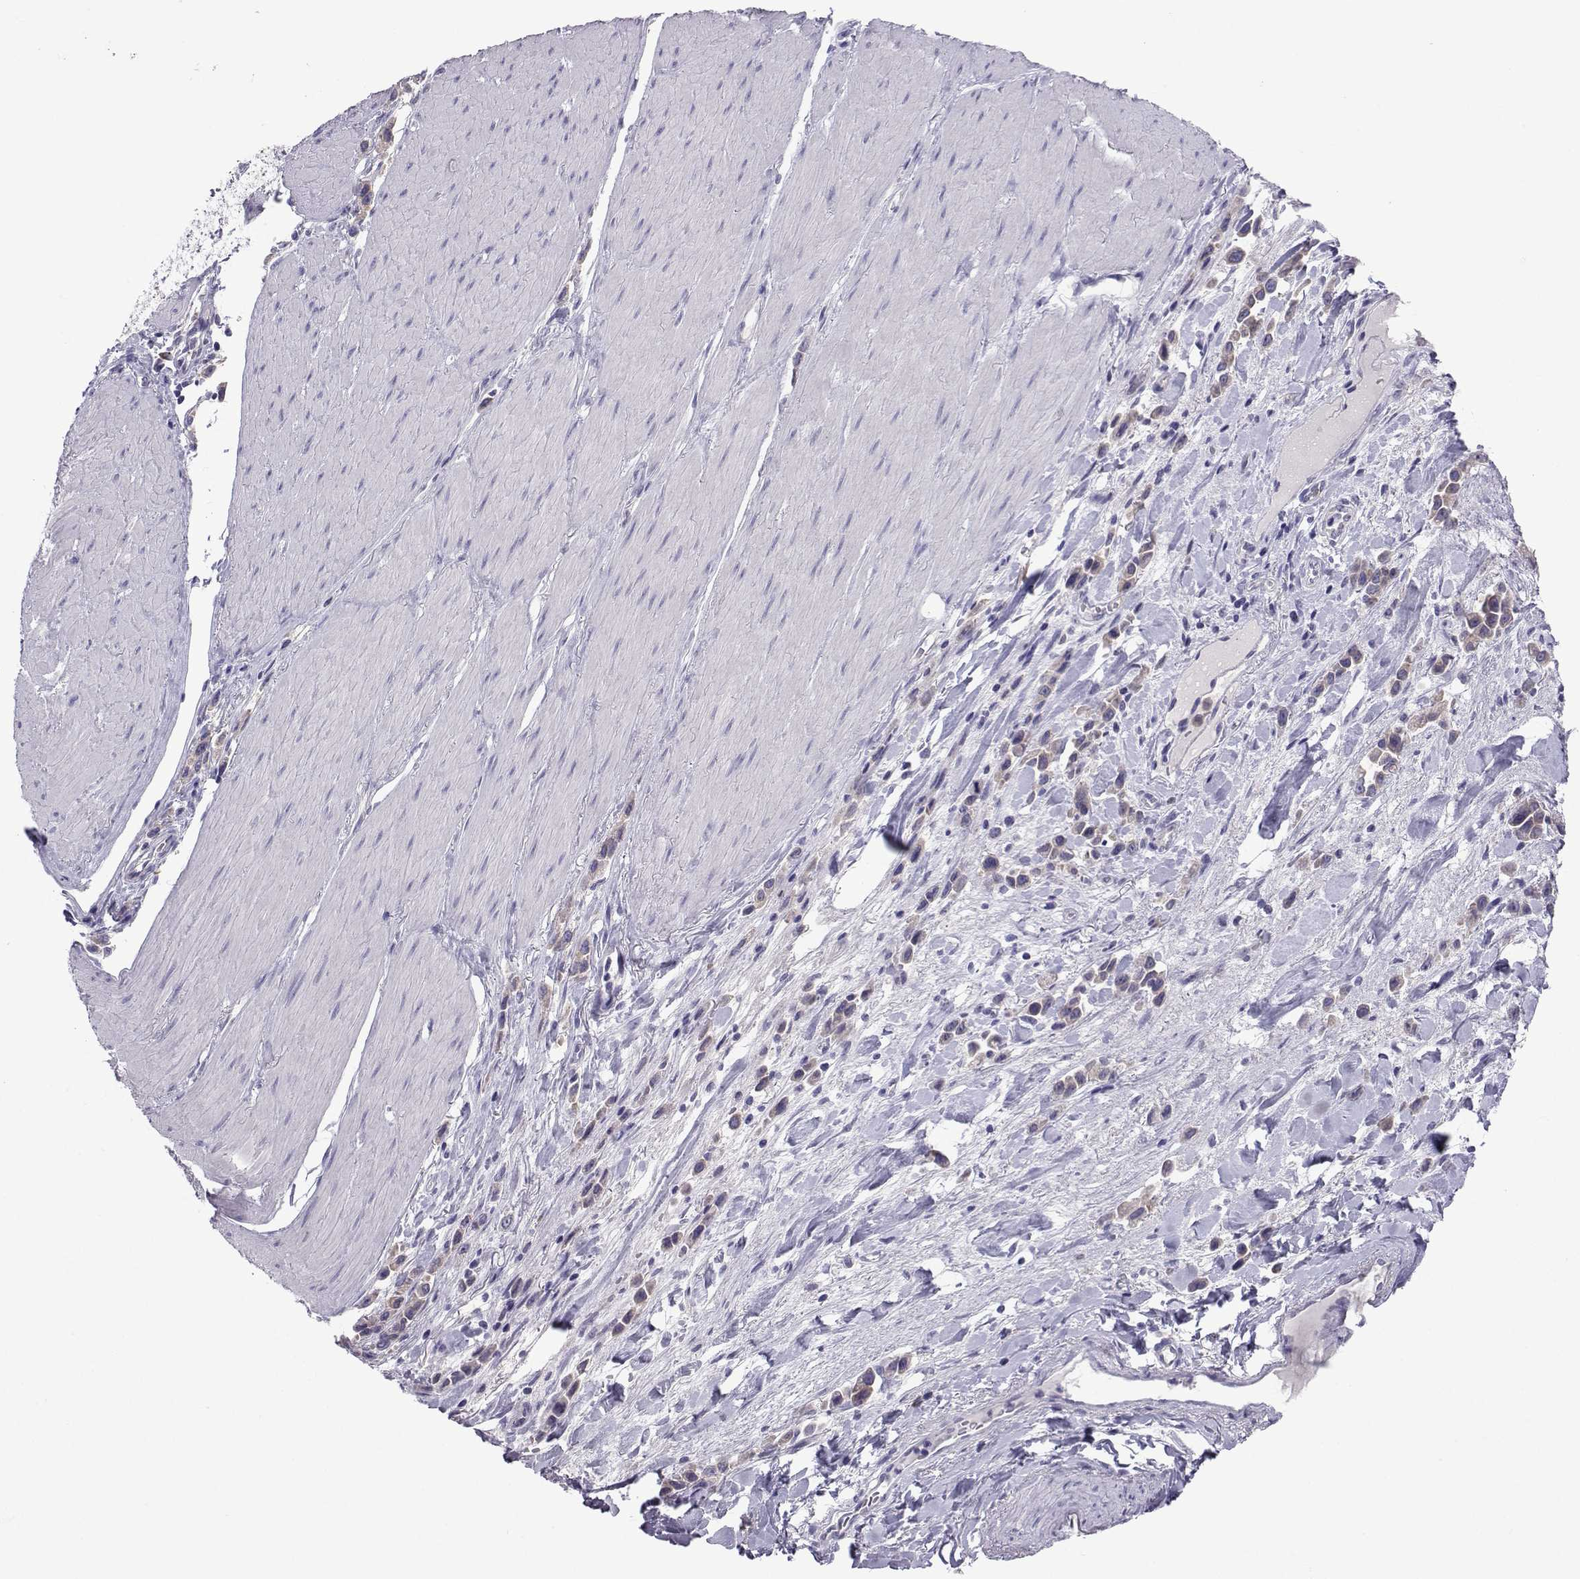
{"staining": {"intensity": "weak", "quantity": "25%-75%", "location": "cytoplasmic/membranous"}, "tissue": "stomach cancer", "cell_type": "Tumor cells", "image_type": "cancer", "snomed": [{"axis": "morphology", "description": "Adenocarcinoma, NOS"}, {"axis": "topography", "description": "Stomach"}], "caption": "Protein staining of stomach adenocarcinoma tissue exhibits weak cytoplasmic/membranous positivity in approximately 25%-75% of tumor cells. The protein is shown in brown color, while the nuclei are stained blue.", "gene": "COL22A1", "patient": {"sex": "male", "age": 47}}